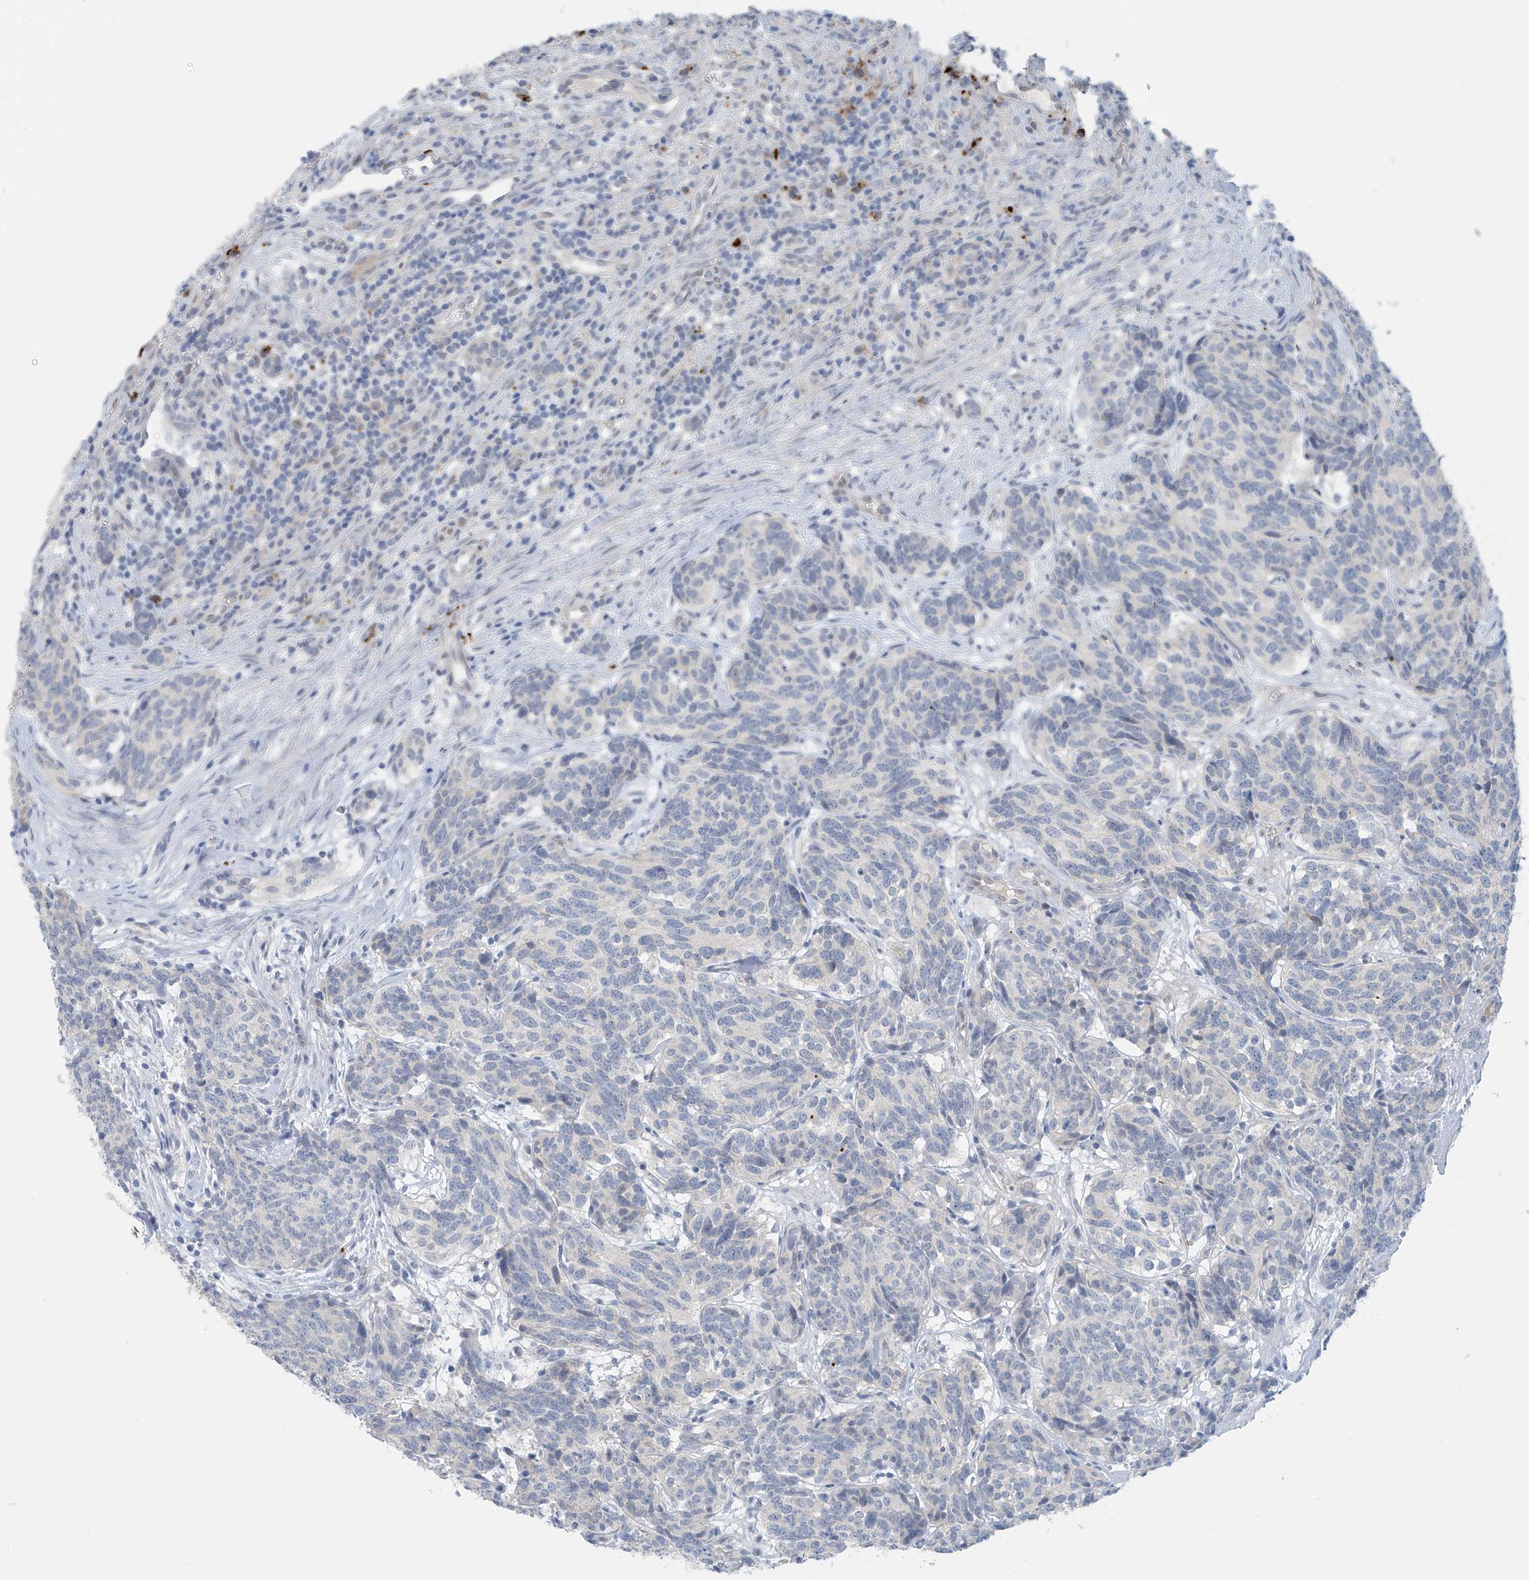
{"staining": {"intensity": "negative", "quantity": "none", "location": "none"}, "tissue": "carcinoid", "cell_type": "Tumor cells", "image_type": "cancer", "snomed": [{"axis": "morphology", "description": "Carcinoid, malignant, NOS"}, {"axis": "topography", "description": "Lung"}], "caption": "This is an IHC image of human carcinoid. There is no staining in tumor cells.", "gene": "ZNF793", "patient": {"sex": "female", "age": 46}}